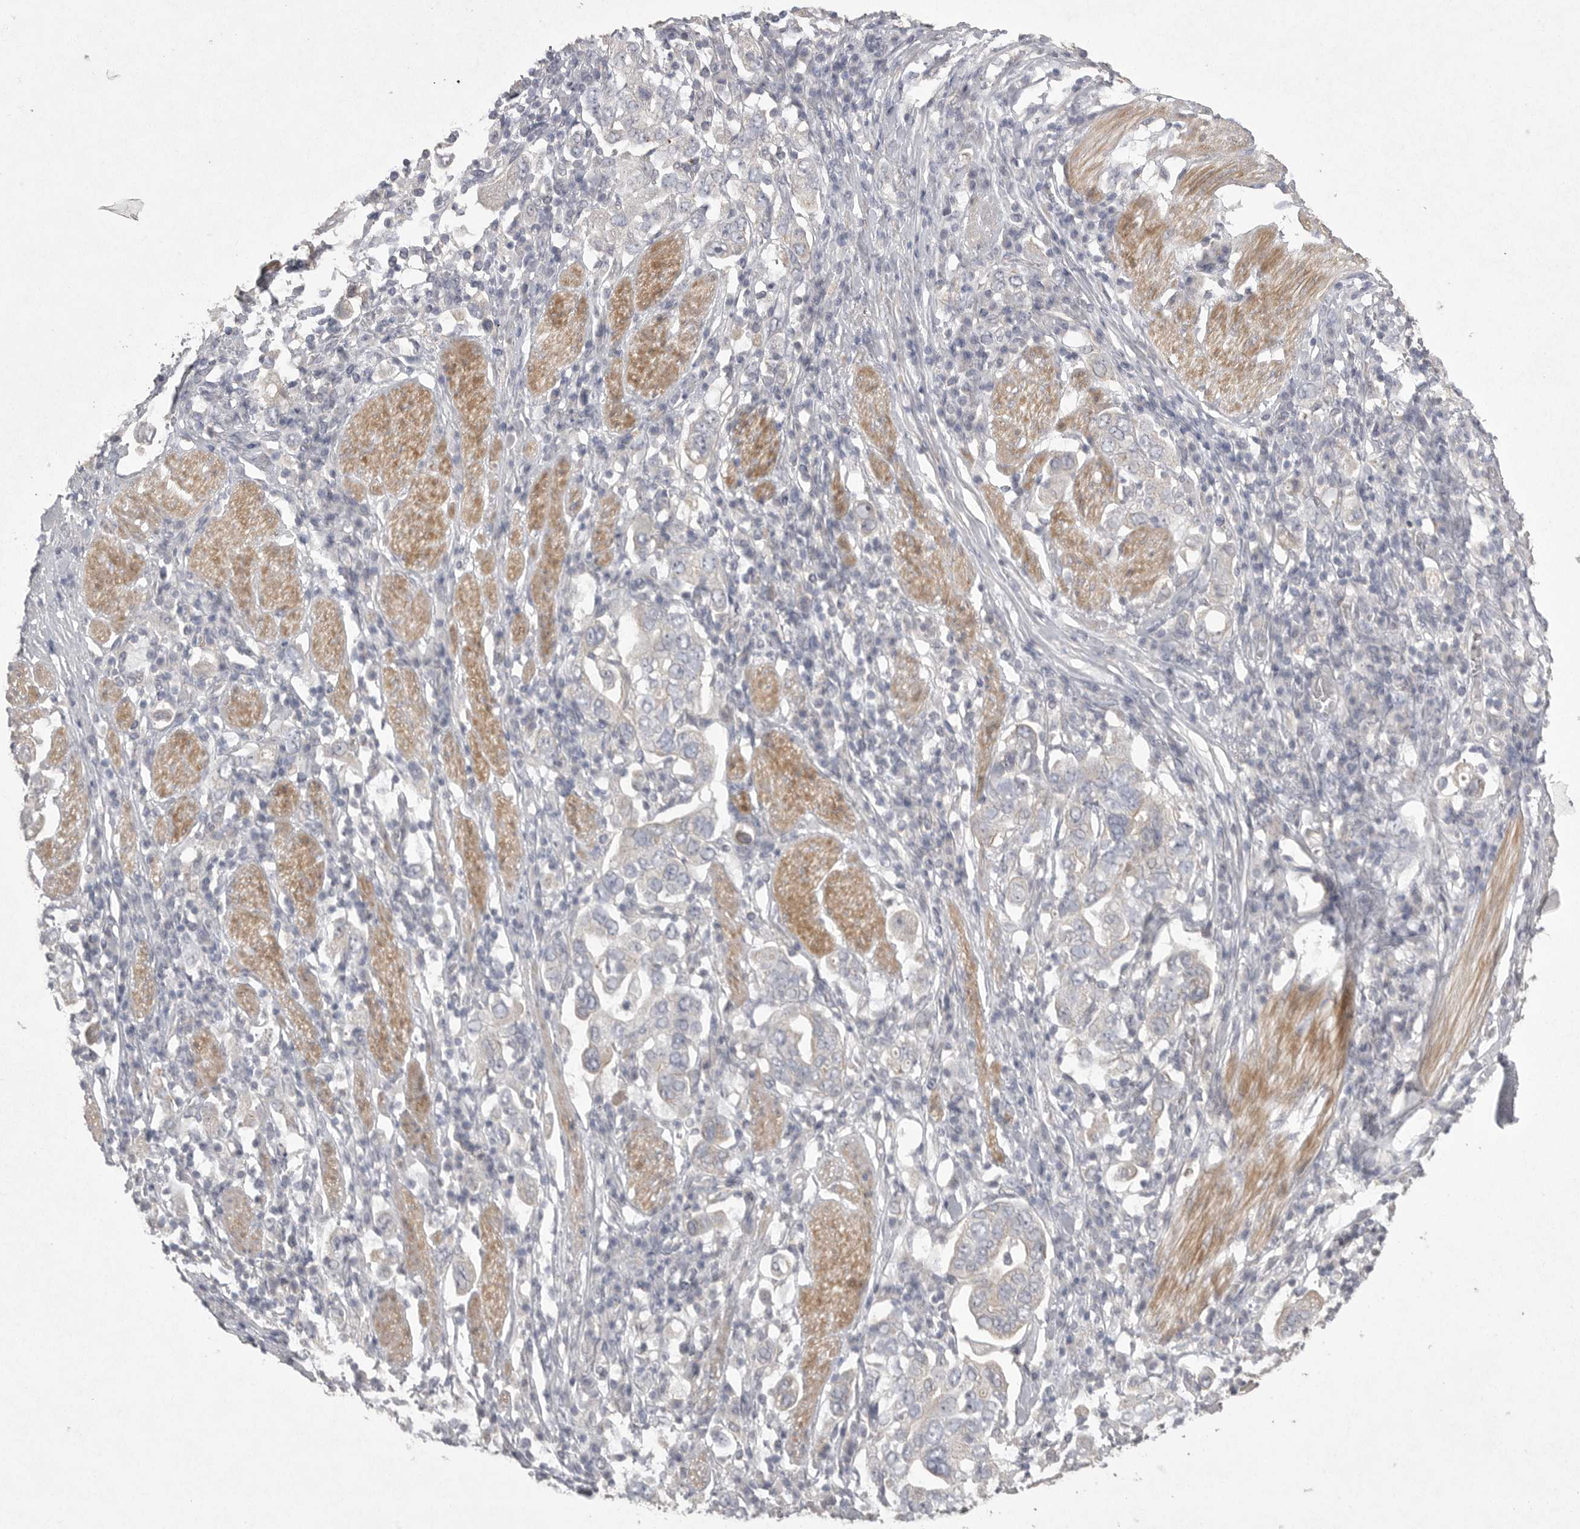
{"staining": {"intensity": "negative", "quantity": "none", "location": "none"}, "tissue": "stomach cancer", "cell_type": "Tumor cells", "image_type": "cancer", "snomed": [{"axis": "morphology", "description": "Adenocarcinoma, NOS"}, {"axis": "topography", "description": "Stomach, upper"}], "caption": "DAB (3,3'-diaminobenzidine) immunohistochemical staining of stomach cancer (adenocarcinoma) displays no significant staining in tumor cells.", "gene": "VANGL2", "patient": {"sex": "male", "age": 62}}